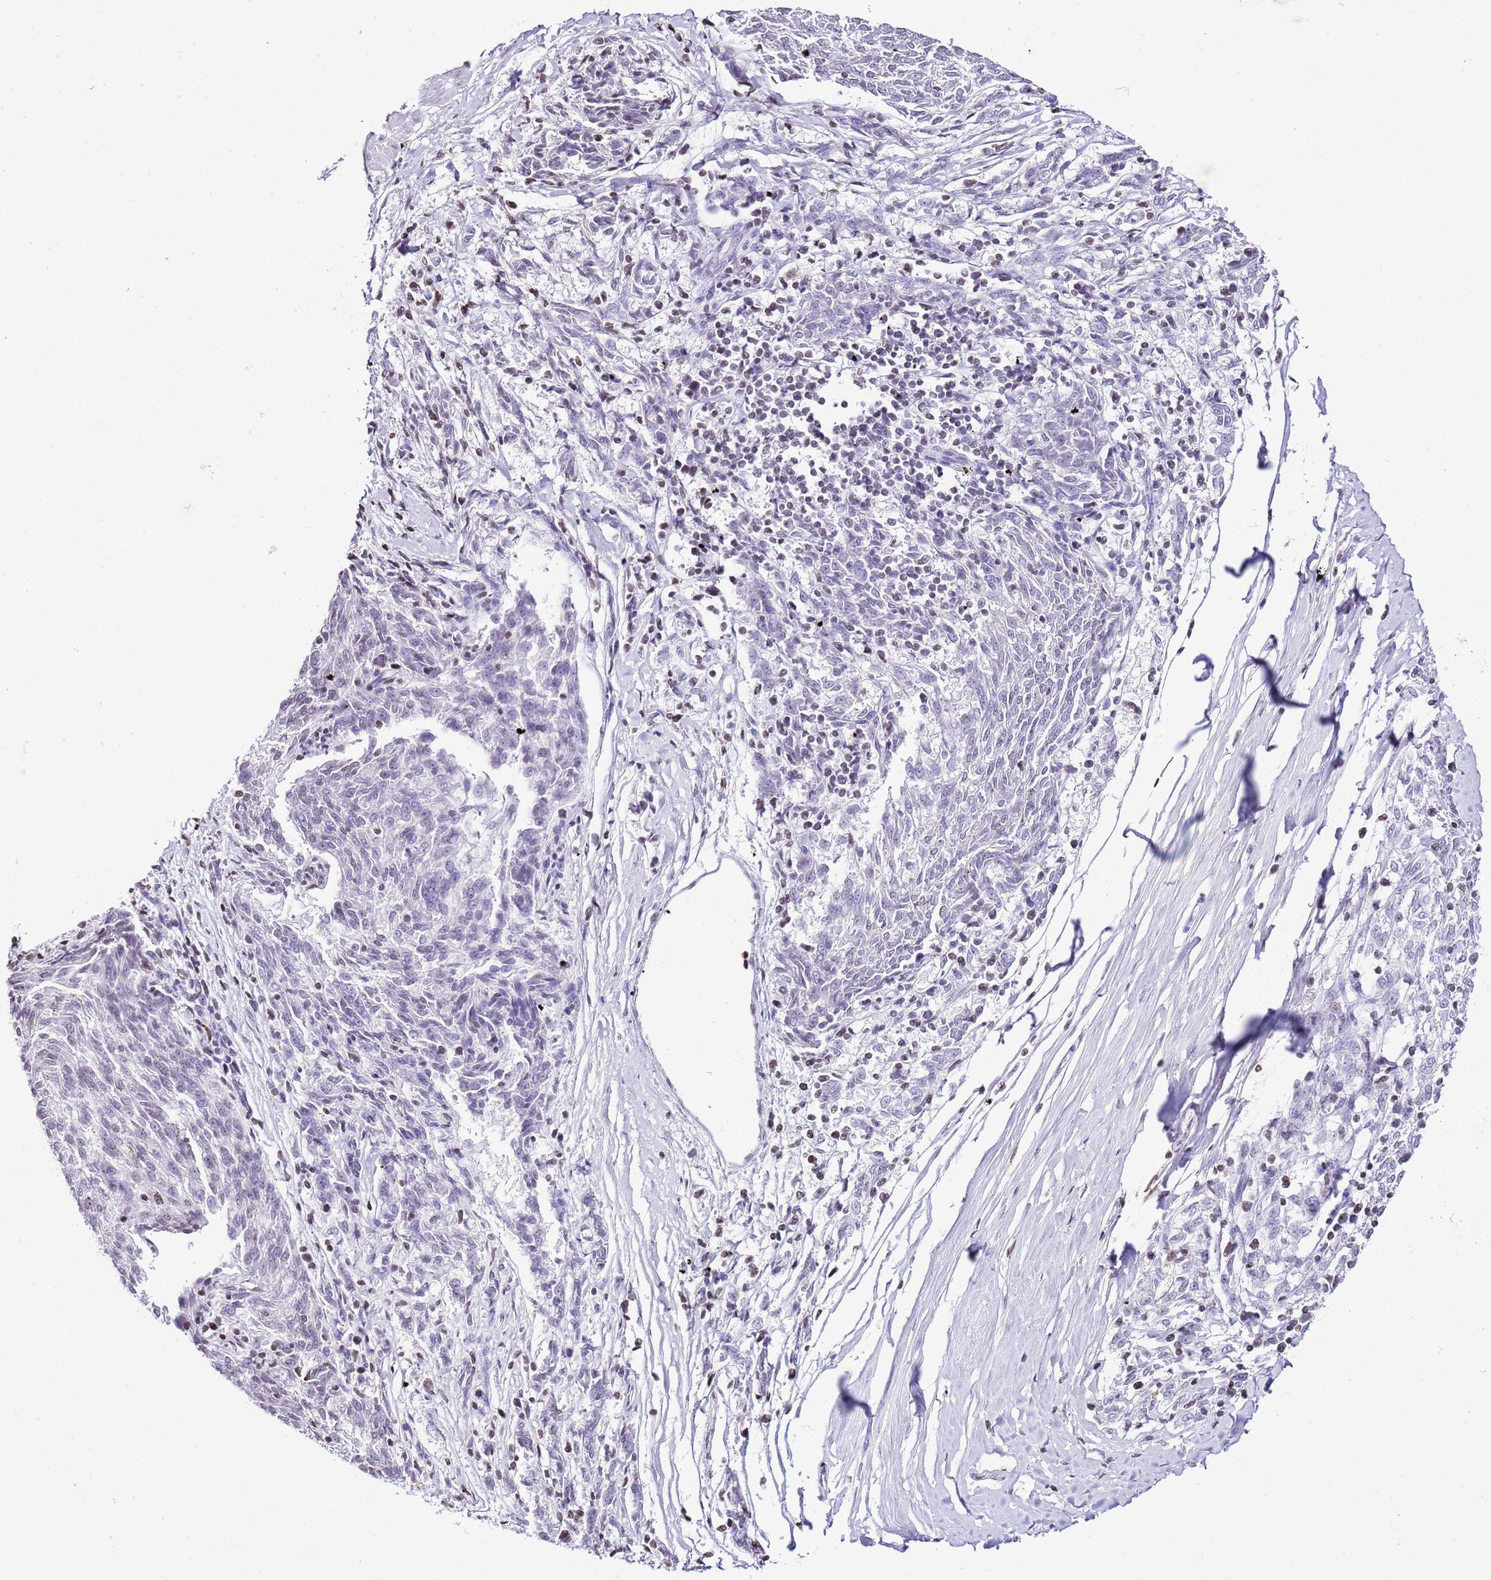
{"staining": {"intensity": "negative", "quantity": "none", "location": "none"}, "tissue": "melanoma", "cell_type": "Tumor cells", "image_type": "cancer", "snomed": [{"axis": "morphology", "description": "Malignant melanoma, NOS"}, {"axis": "topography", "description": "Skin"}], "caption": "Protein analysis of melanoma demonstrates no significant expression in tumor cells.", "gene": "PRR15", "patient": {"sex": "female", "age": 72}}